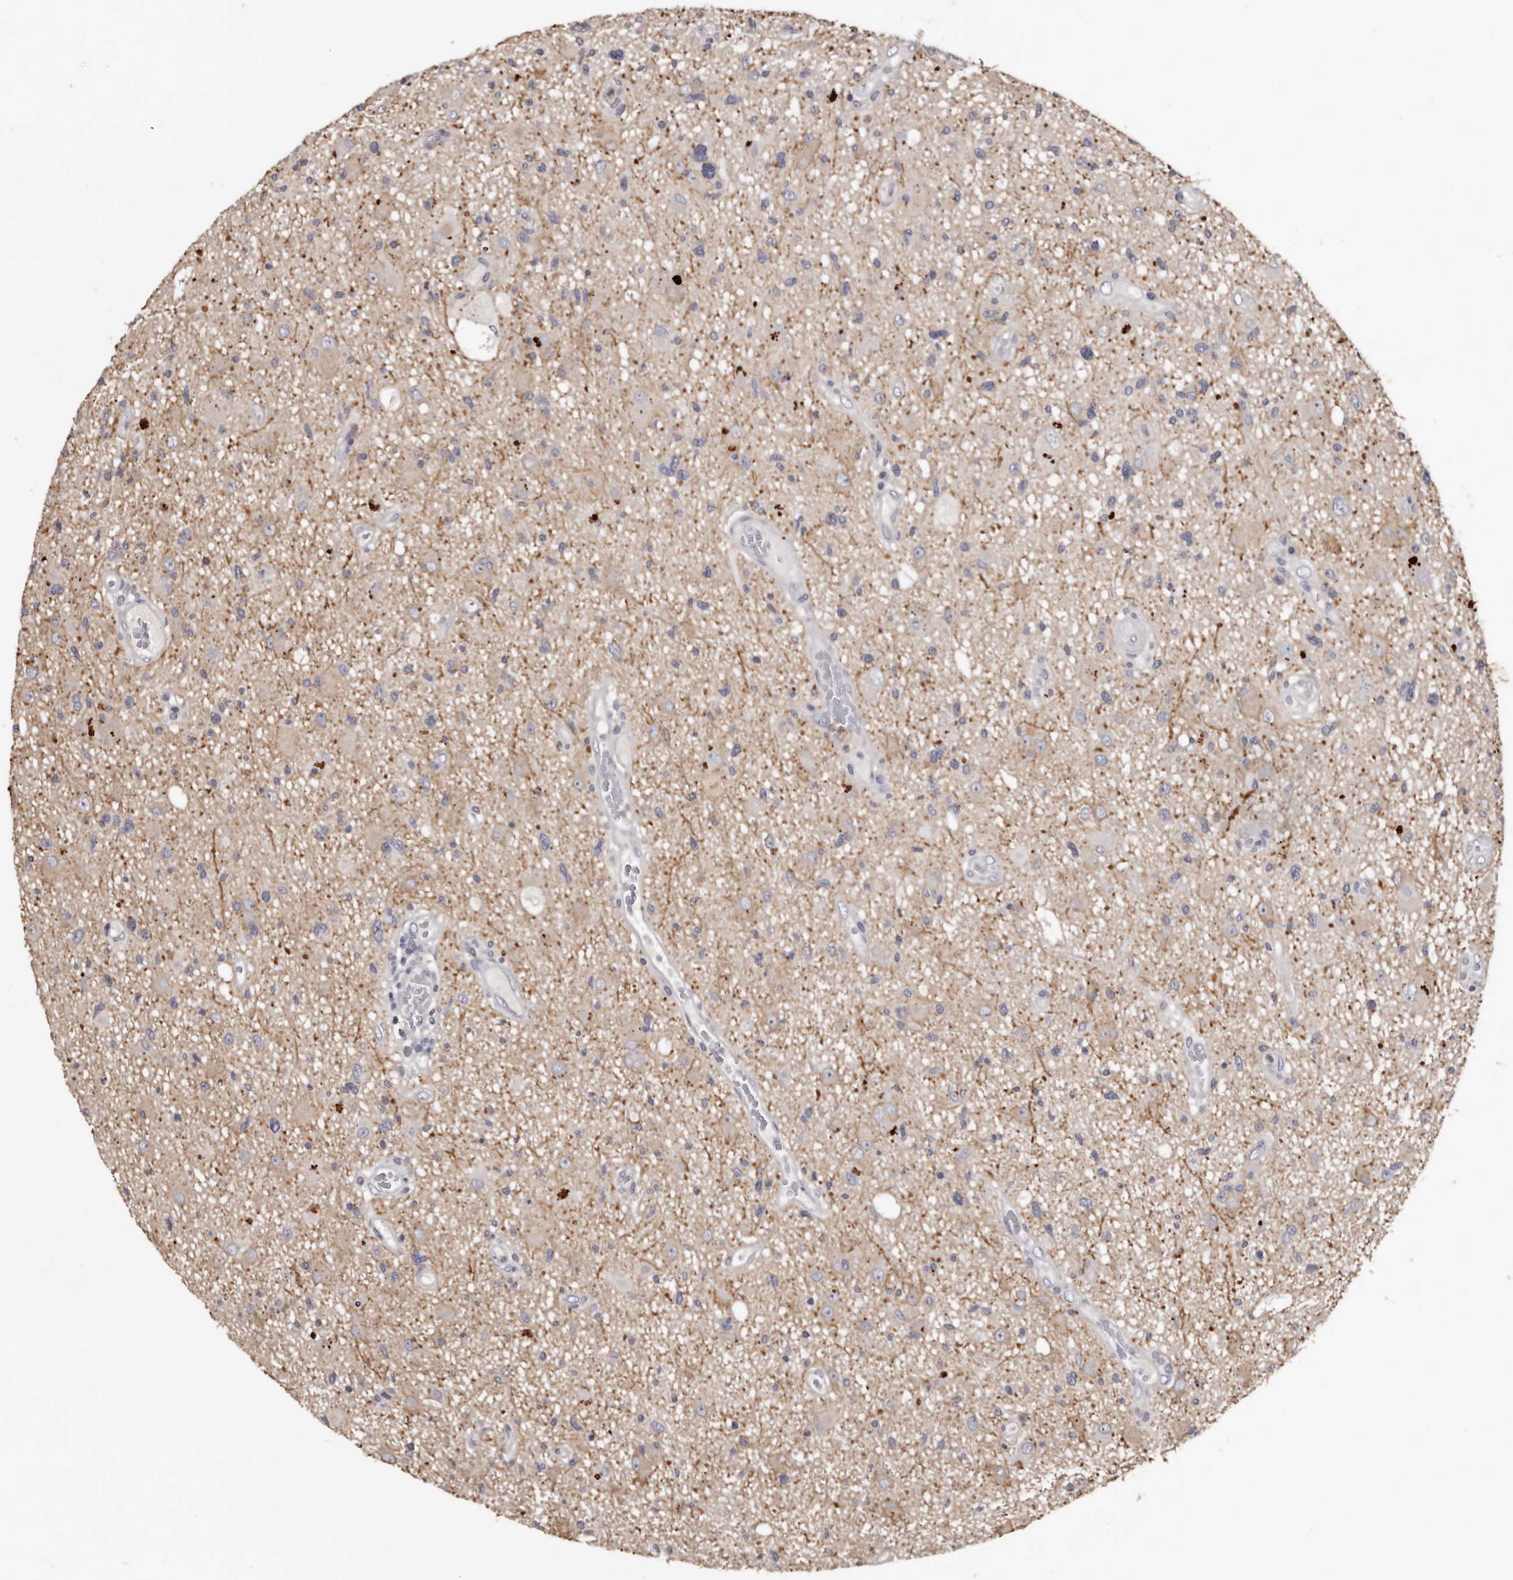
{"staining": {"intensity": "negative", "quantity": "none", "location": "none"}, "tissue": "glioma", "cell_type": "Tumor cells", "image_type": "cancer", "snomed": [{"axis": "morphology", "description": "Glioma, malignant, High grade"}, {"axis": "topography", "description": "Brain"}], "caption": "The micrograph shows no staining of tumor cells in malignant high-grade glioma.", "gene": "SLC10A4", "patient": {"sex": "male", "age": 33}}